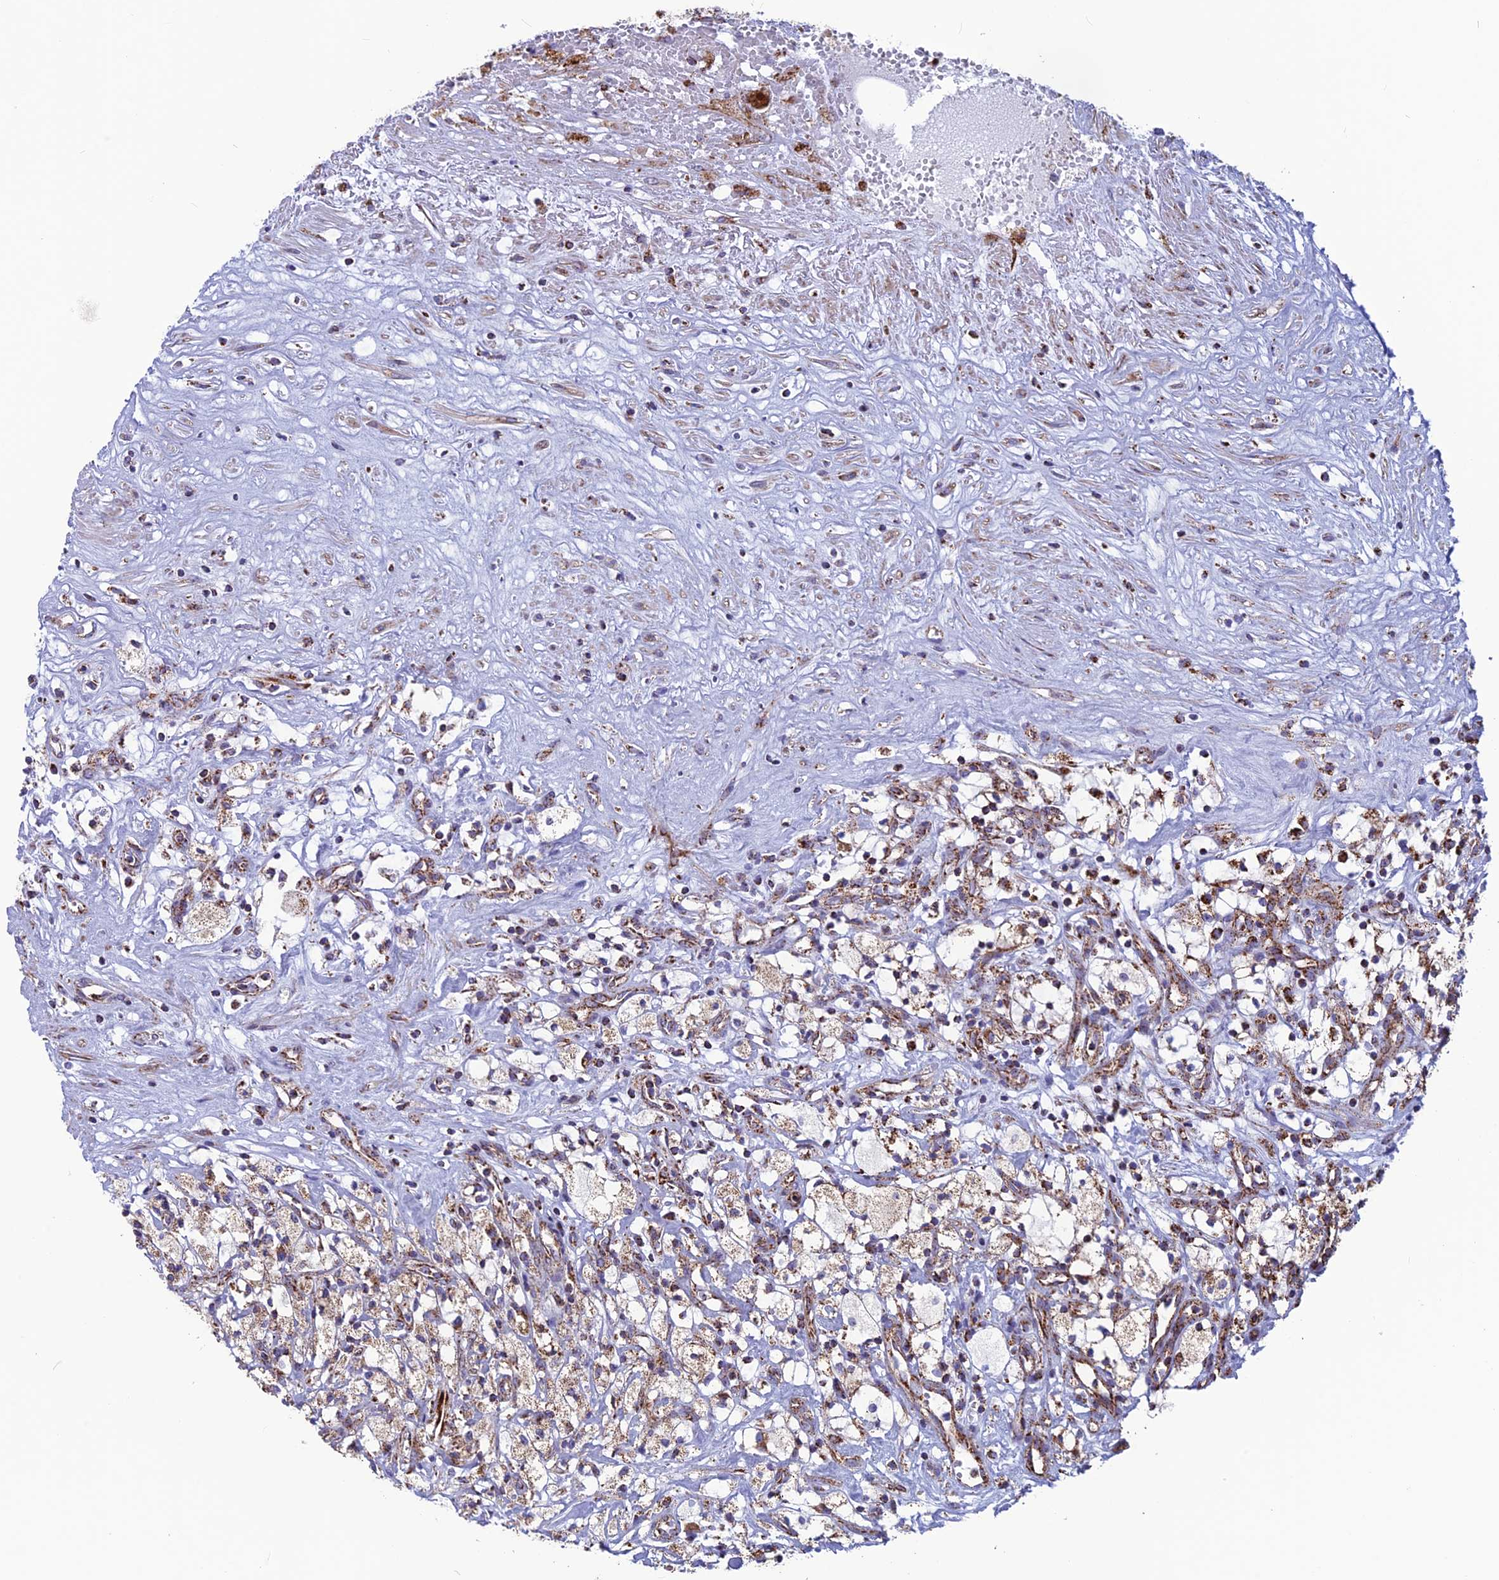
{"staining": {"intensity": "moderate", "quantity": "25%-75%", "location": "cytoplasmic/membranous"}, "tissue": "renal cancer", "cell_type": "Tumor cells", "image_type": "cancer", "snomed": [{"axis": "morphology", "description": "Adenocarcinoma, NOS"}, {"axis": "topography", "description": "Kidney"}], "caption": "Renal cancer (adenocarcinoma) stained with a protein marker shows moderate staining in tumor cells.", "gene": "MRPS18B", "patient": {"sex": "male", "age": 59}}